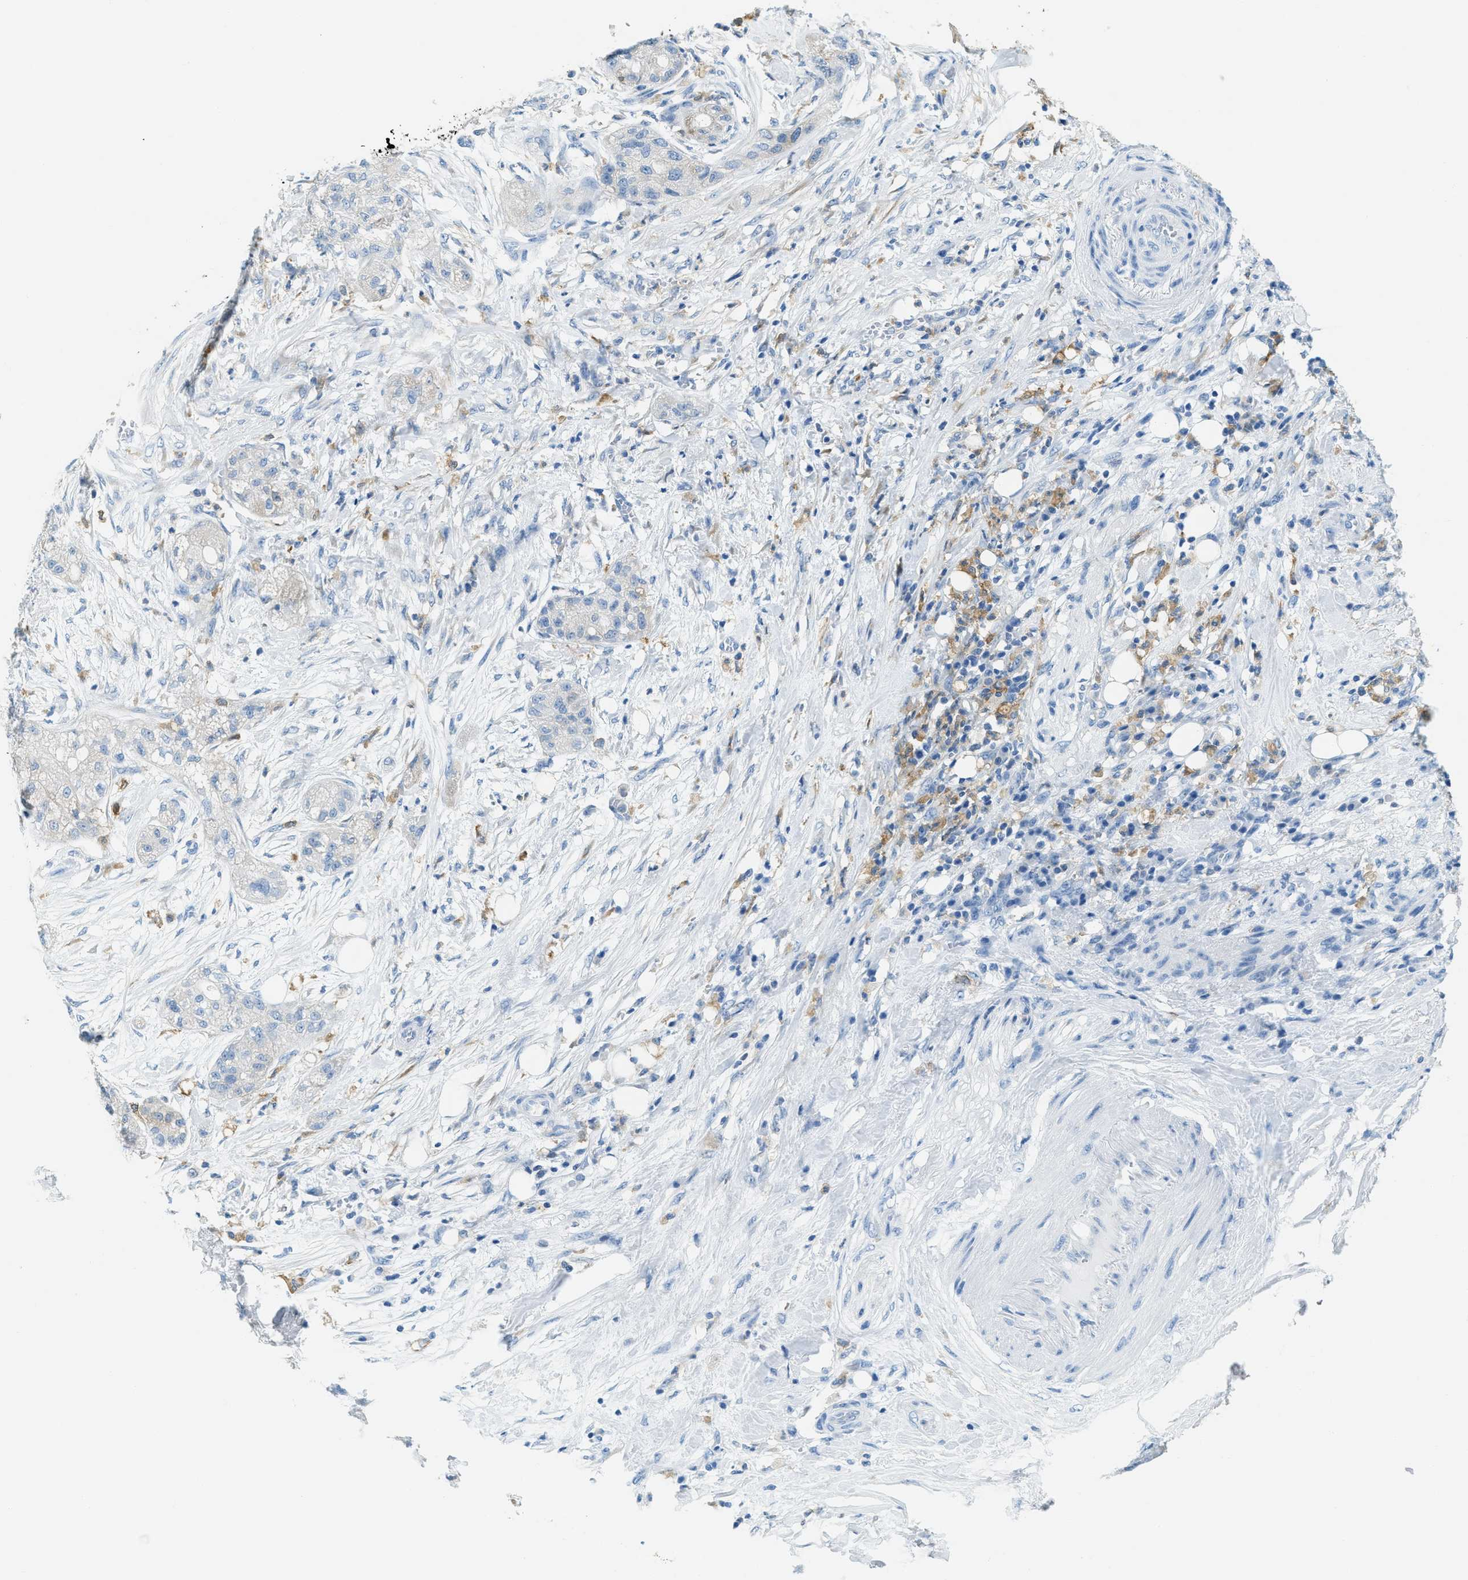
{"staining": {"intensity": "negative", "quantity": "none", "location": "none"}, "tissue": "pancreatic cancer", "cell_type": "Tumor cells", "image_type": "cancer", "snomed": [{"axis": "morphology", "description": "Adenocarcinoma, NOS"}, {"axis": "topography", "description": "Pancreas"}], "caption": "A micrograph of pancreatic adenocarcinoma stained for a protein demonstrates no brown staining in tumor cells.", "gene": "MATCAP2", "patient": {"sex": "female", "age": 78}}